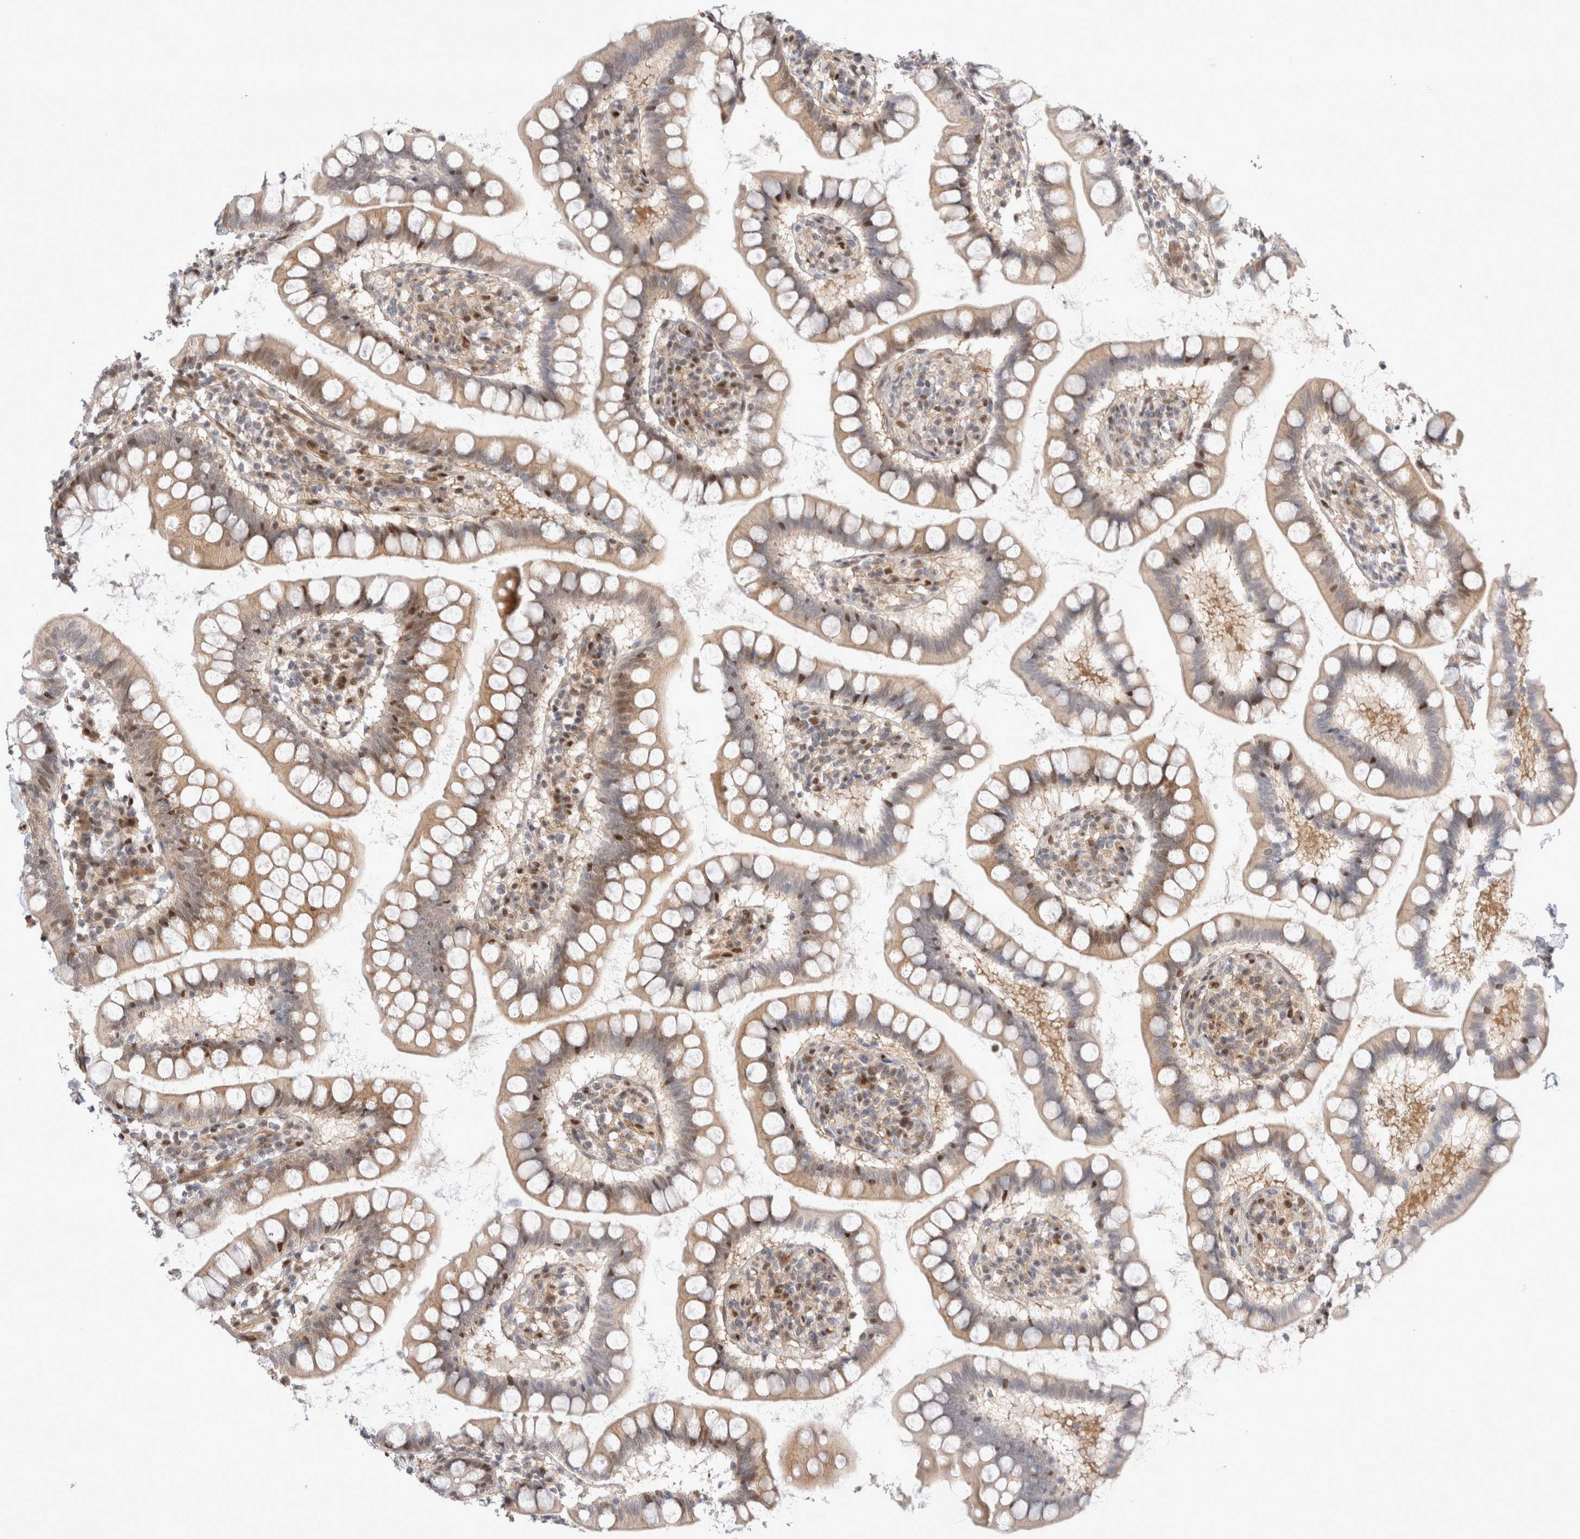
{"staining": {"intensity": "moderate", "quantity": "25%-75%", "location": "cytoplasmic/membranous,nuclear"}, "tissue": "small intestine", "cell_type": "Glandular cells", "image_type": "normal", "snomed": [{"axis": "morphology", "description": "Normal tissue, NOS"}, {"axis": "topography", "description": "Small intestine"}], "caption": "Immunohistochemical staining of benign human small intestine reveals medium levels of moderate cytoplasmic/membranous,nuclear staining in about 25%-75% of glandular cells.", "gene": "TCF4", "patient": {"sex": "female", "age": 84}}